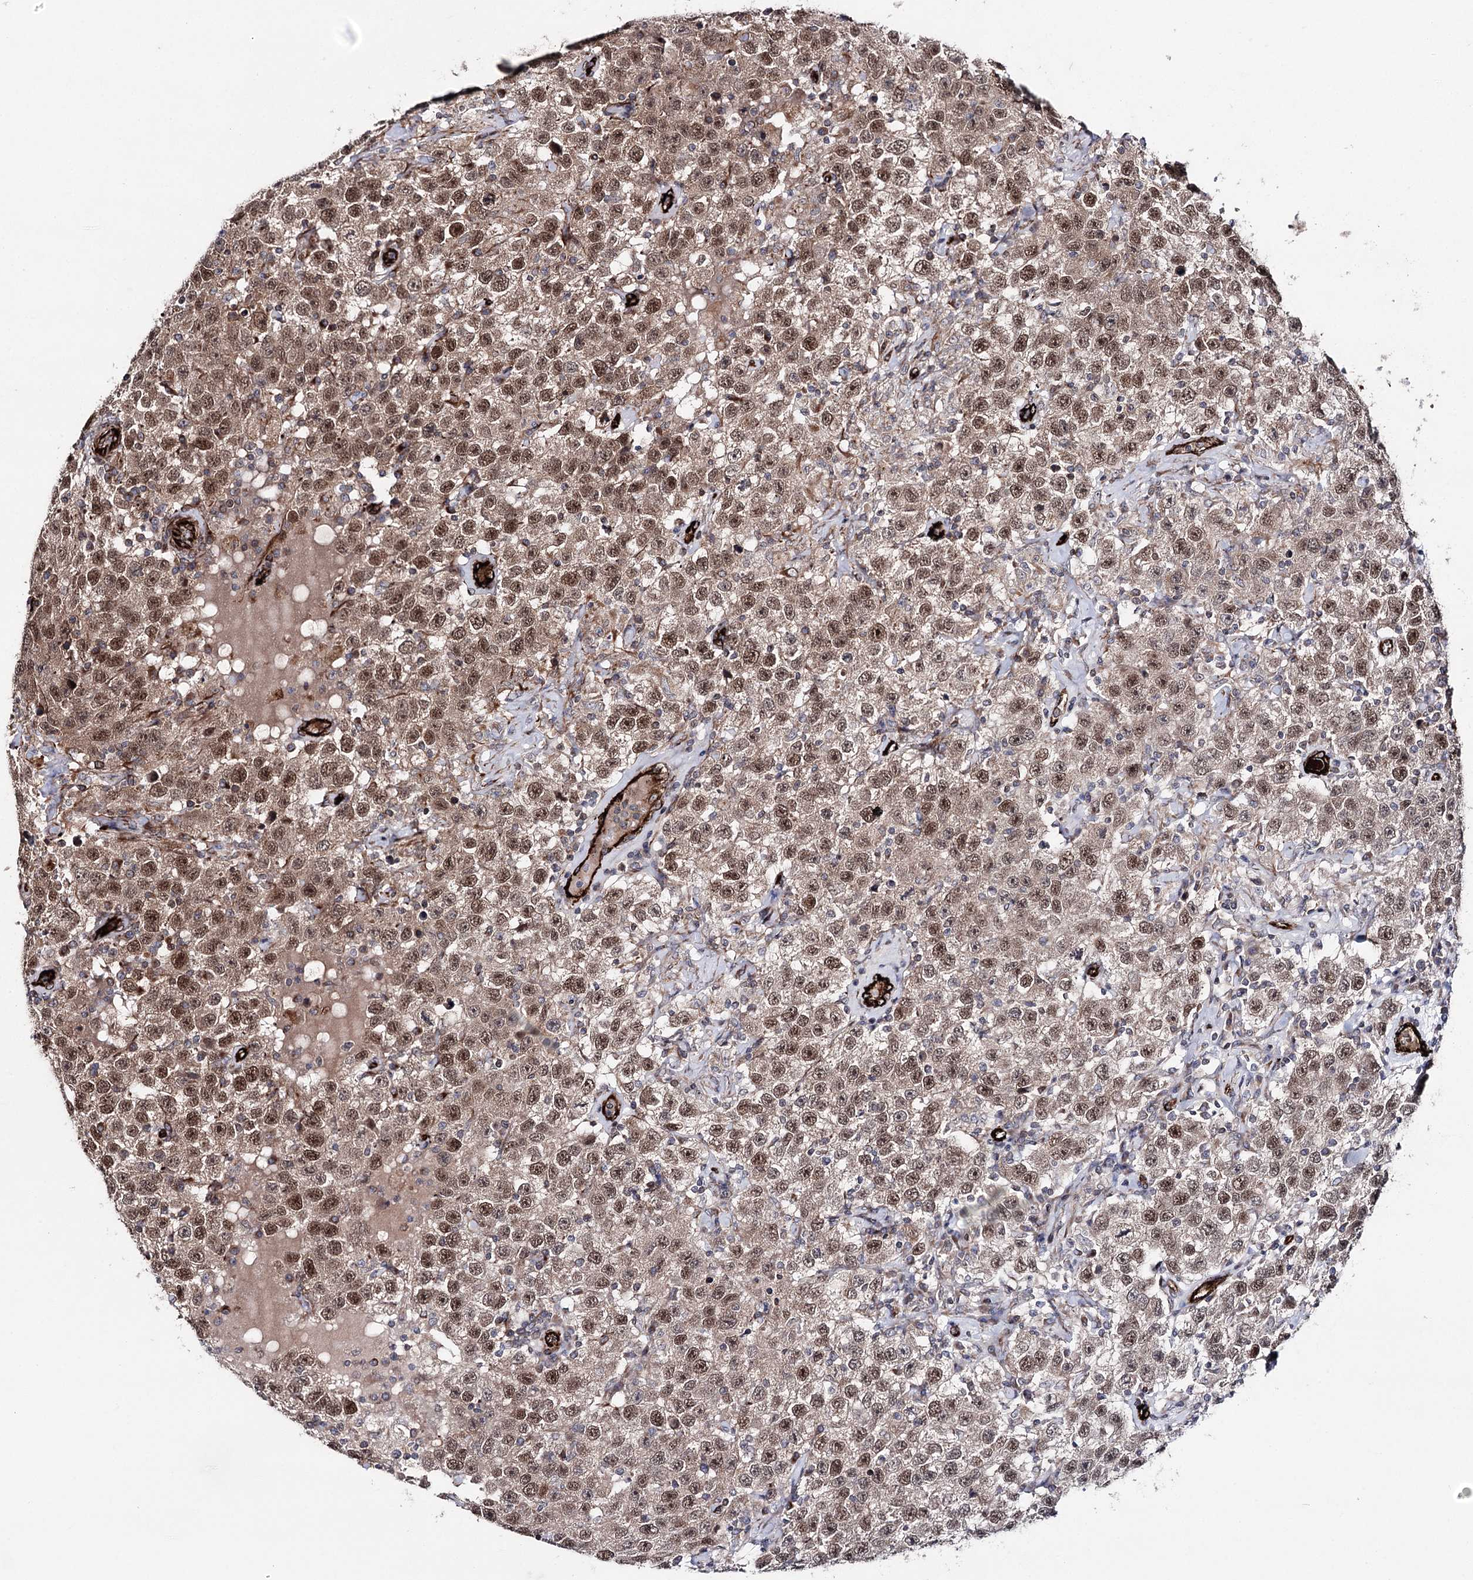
{"staining": {"intensity": "moderate", "quantity": ">75%", "location": "nuclear"}, "tissue": "testis cancer", "cell_type": "Tumor cells", "image_type": "cancer", "snomed": [{"axis": "morphology", "description": "Seminoma, NOS"}, {"axis": "topography", "description": "Testis"}], "caption": "A high-resolution micrograph shows immunohistochemistry staining of seminoma (testis), which shows moderate nuclear staining in about >75% of tumor cells.", "gene": "MIB1", "patient": {"sex": "male", "age": 41}}